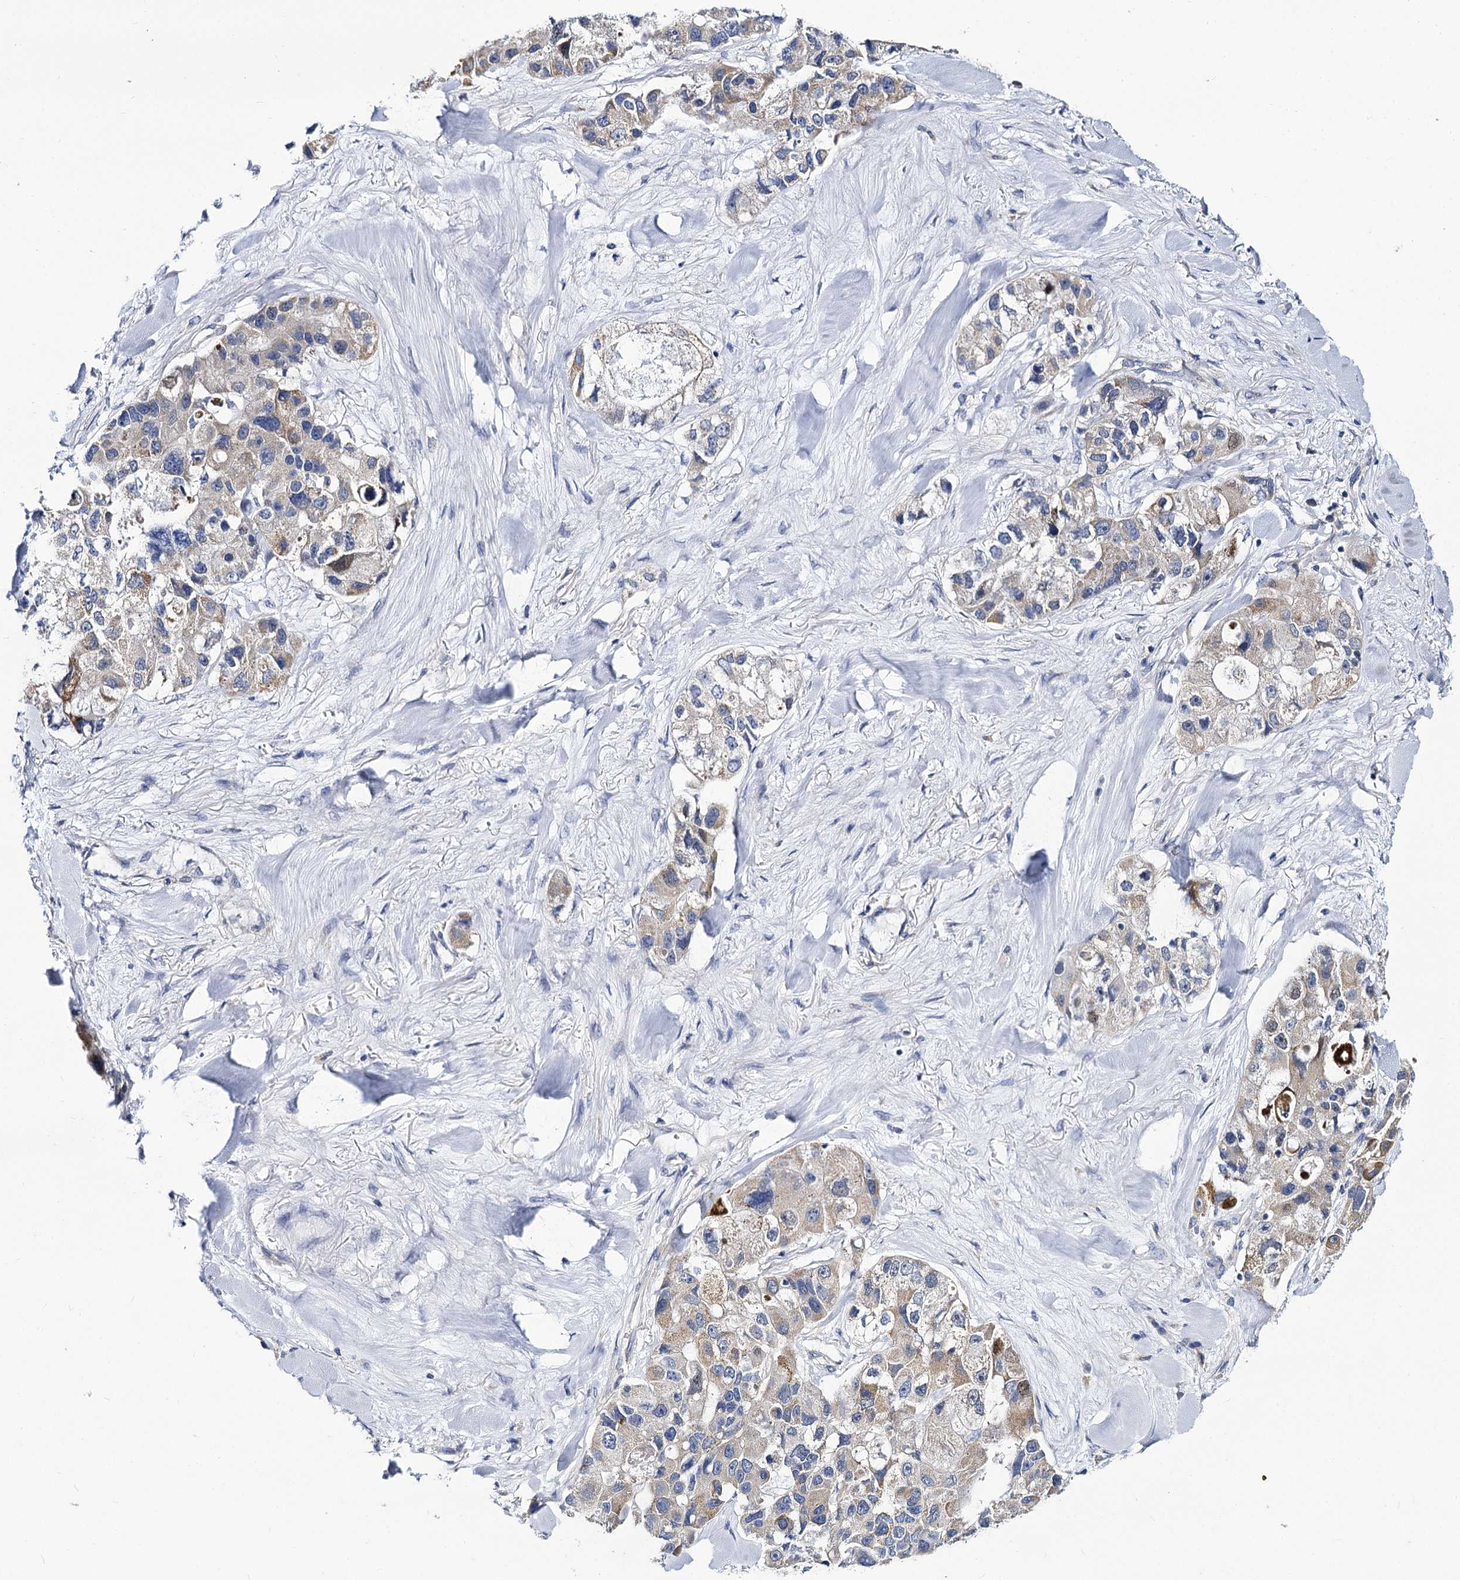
{"staining": {"intensity": "moderate", "quantity": "<25%", "location": "cytoplasmic/membranous"}, "tissue": "lung cancer", "cell_type": "Tumor cells", "image_type": "cancer", "snomed": [{"axis": "morphology", "description": "Adenocarcinoma, NOS"}, {"axis": "topography", "description": "Lung"}], "caption": "This is a micrograph of immunohistochemistry staining of lung cancer (adenocarcinoma), which shows moderate staining in the cytoplasmic/membranous of tumor cells.", "gene": "PANX2", "patient": {"sex": "female", "age": 54}}